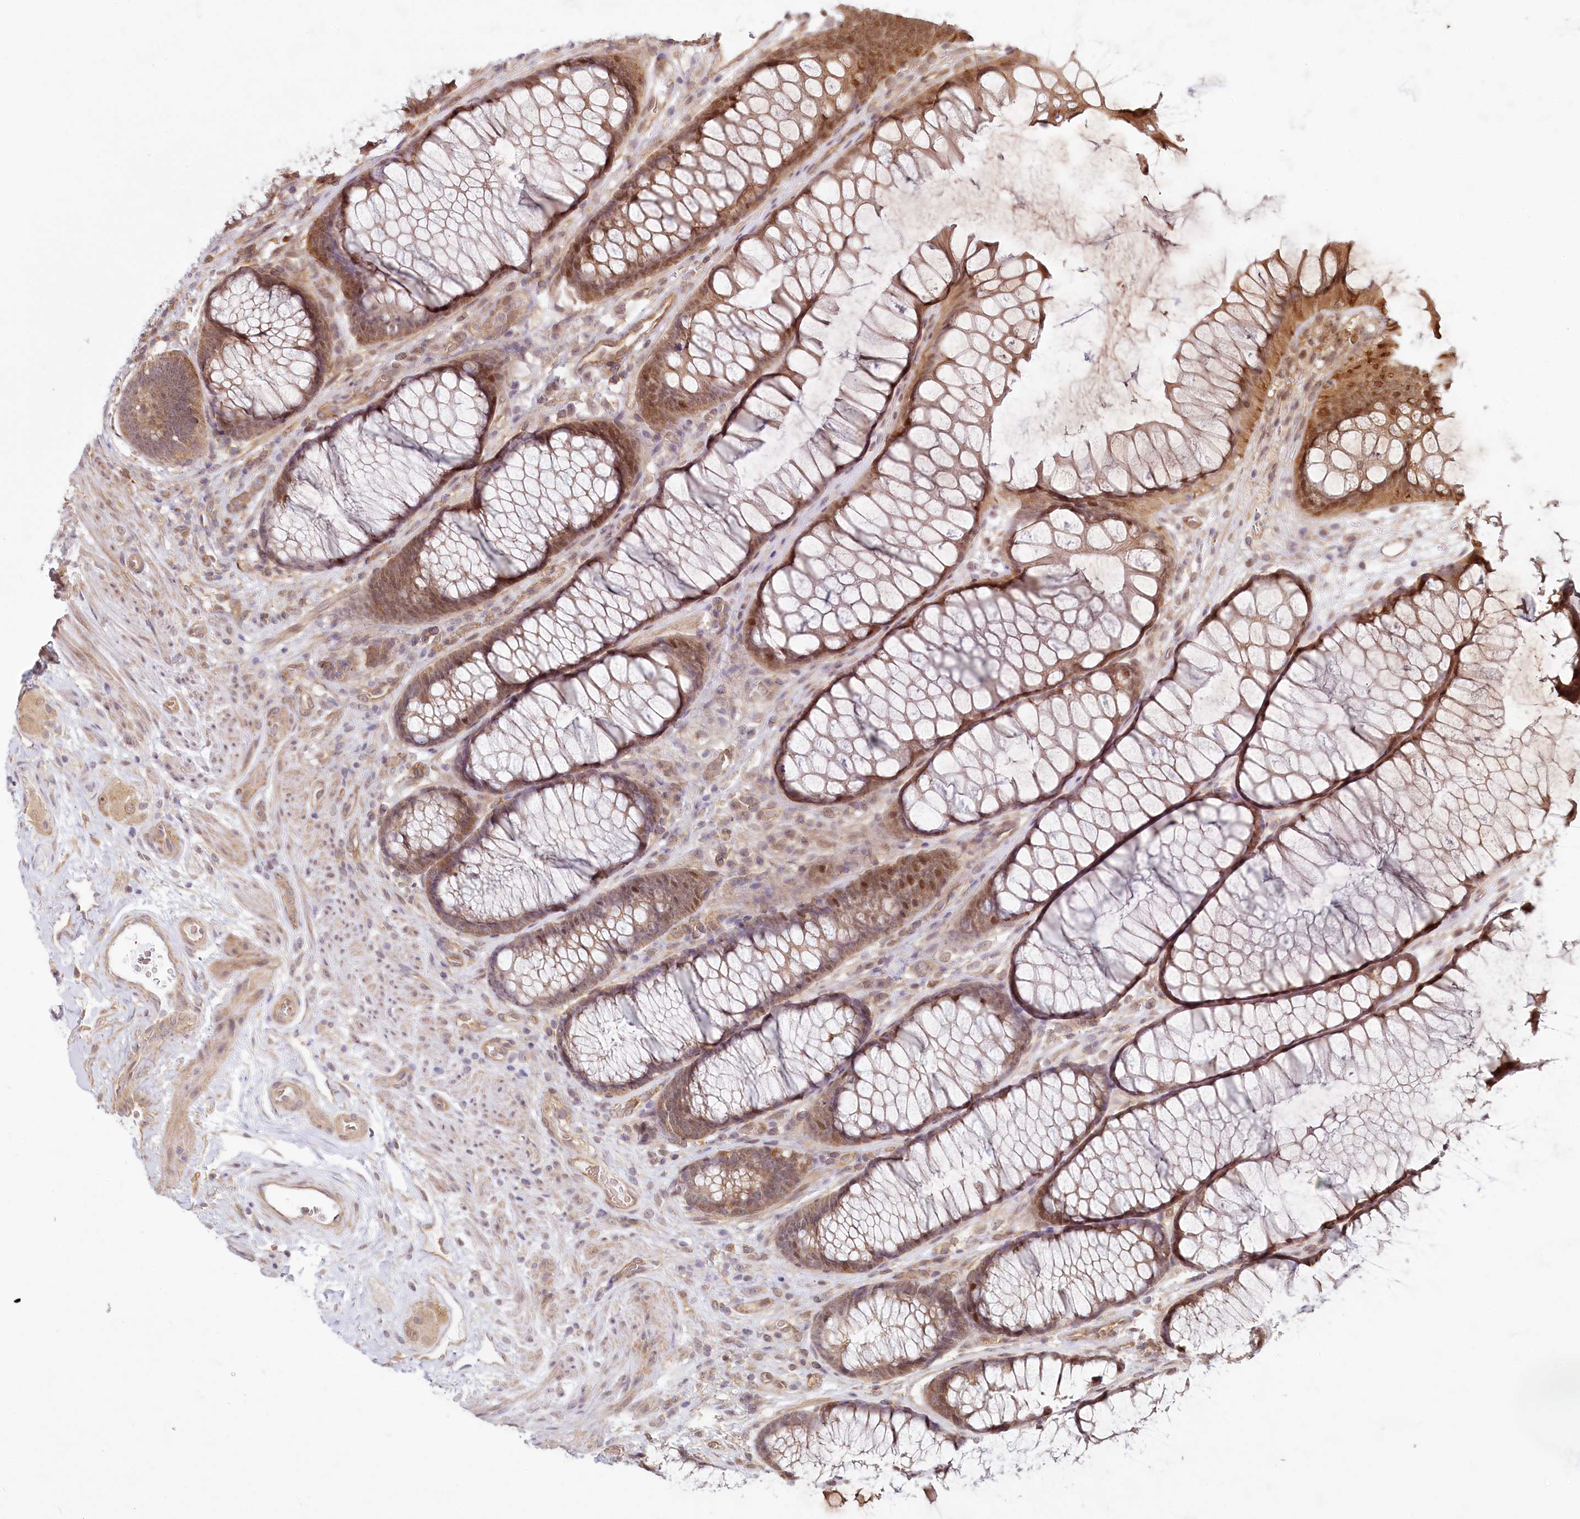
{"staining": {"intensity": "weak", "quantity": ">75%", "location": "cytoplasmic/membranous"}, "tissue": "colon", "cell_type": "Endothelial cells", "image_type": "normal", "snomed": [{"axis": "morphology", "description": "Normal tissue, NOS"}, {"axis": "topography", "description": "Colon"}], "caption": "Approximately >75% of endothelial cells in unremarkable human colon reveal weak cytoplasmic/membranous protein expression as visualized by brown immunohistochemical staining.", "gene": "TUBGCP2", "patient": {"sex": "female", "age": 82}}